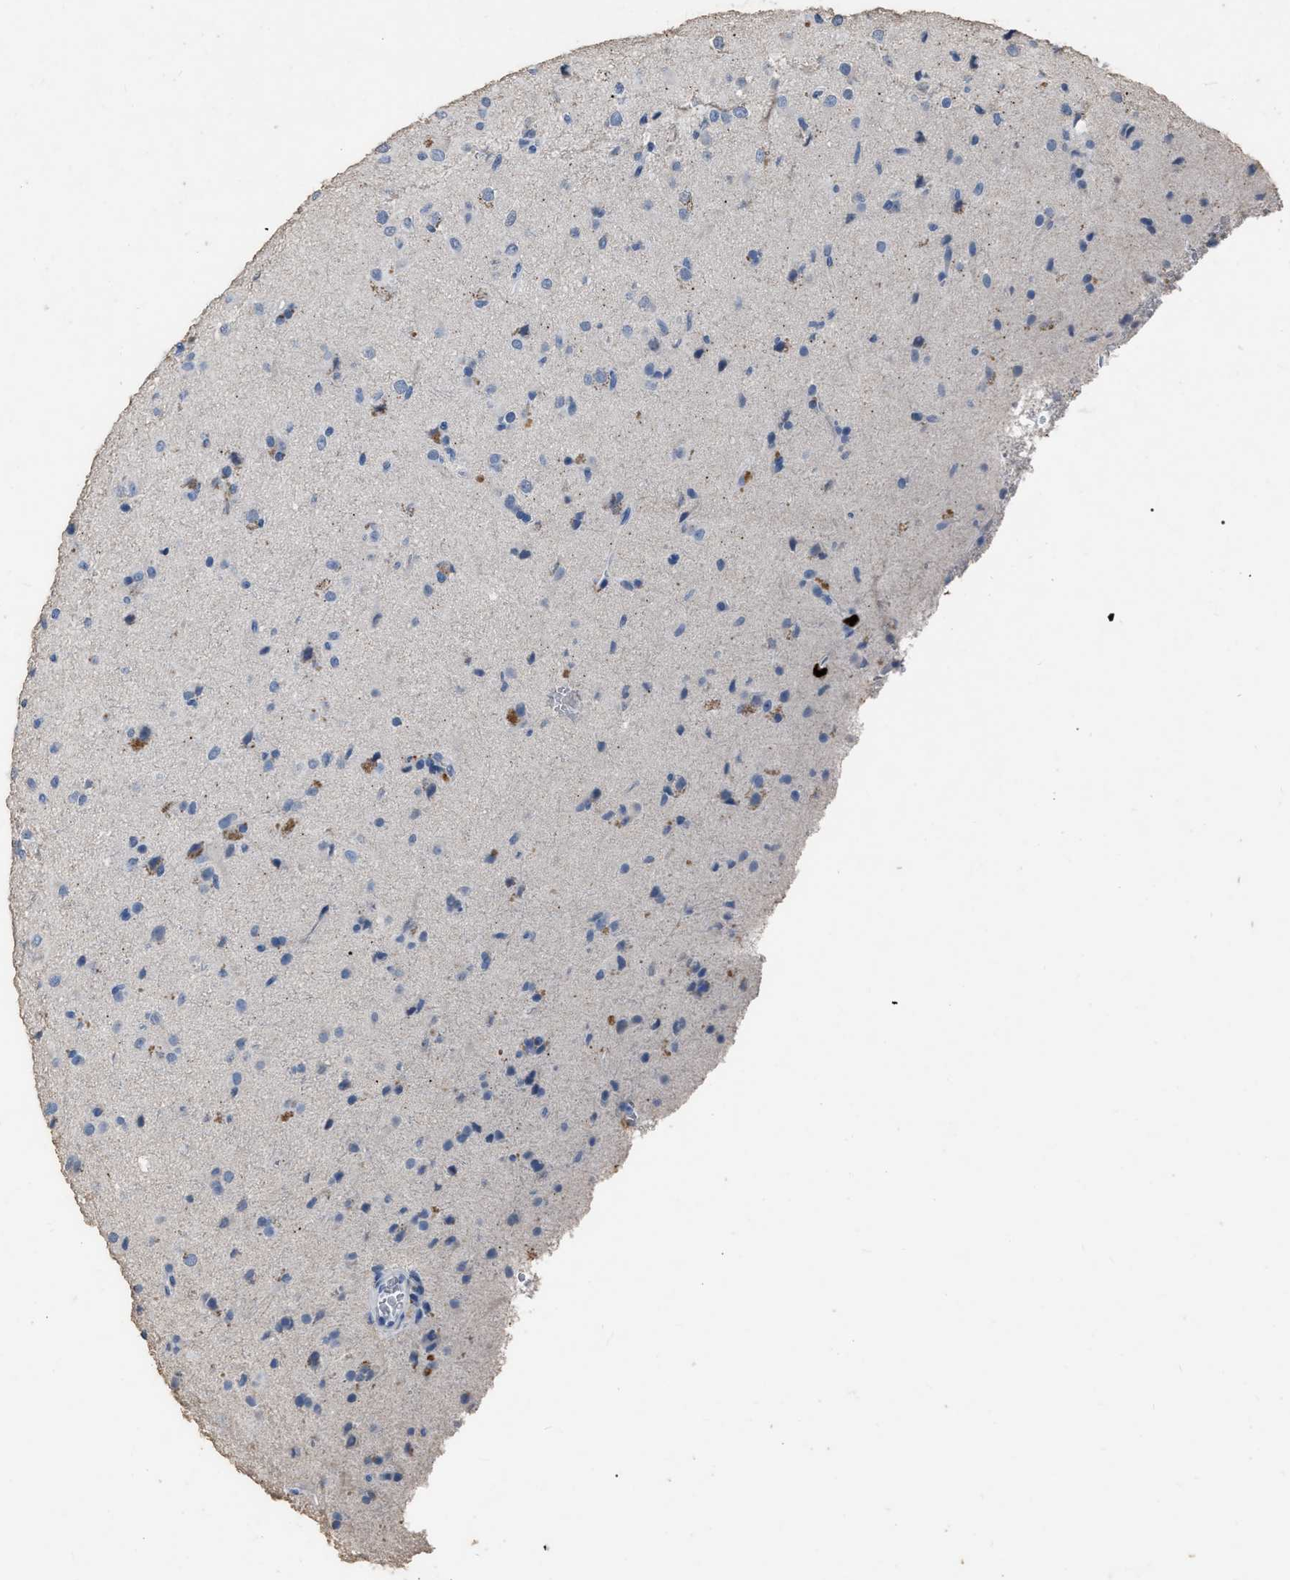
{"staining": {"intensity": "negative", "quantity": "none", "location": "none"}, "tissue": "glioma", "cell_type": "Tumor cells", "image_type": "cancer", "snomed": [{"axis": "morphology", "description": "Glioma, malignant, Low grade"}, {"axis": "topography", "description": "Brain"}], "caption": "Tumor cells show no significant positivity in glioma.", "gene": "HABP2", "patient": {"sex": "male", "age": 65}}